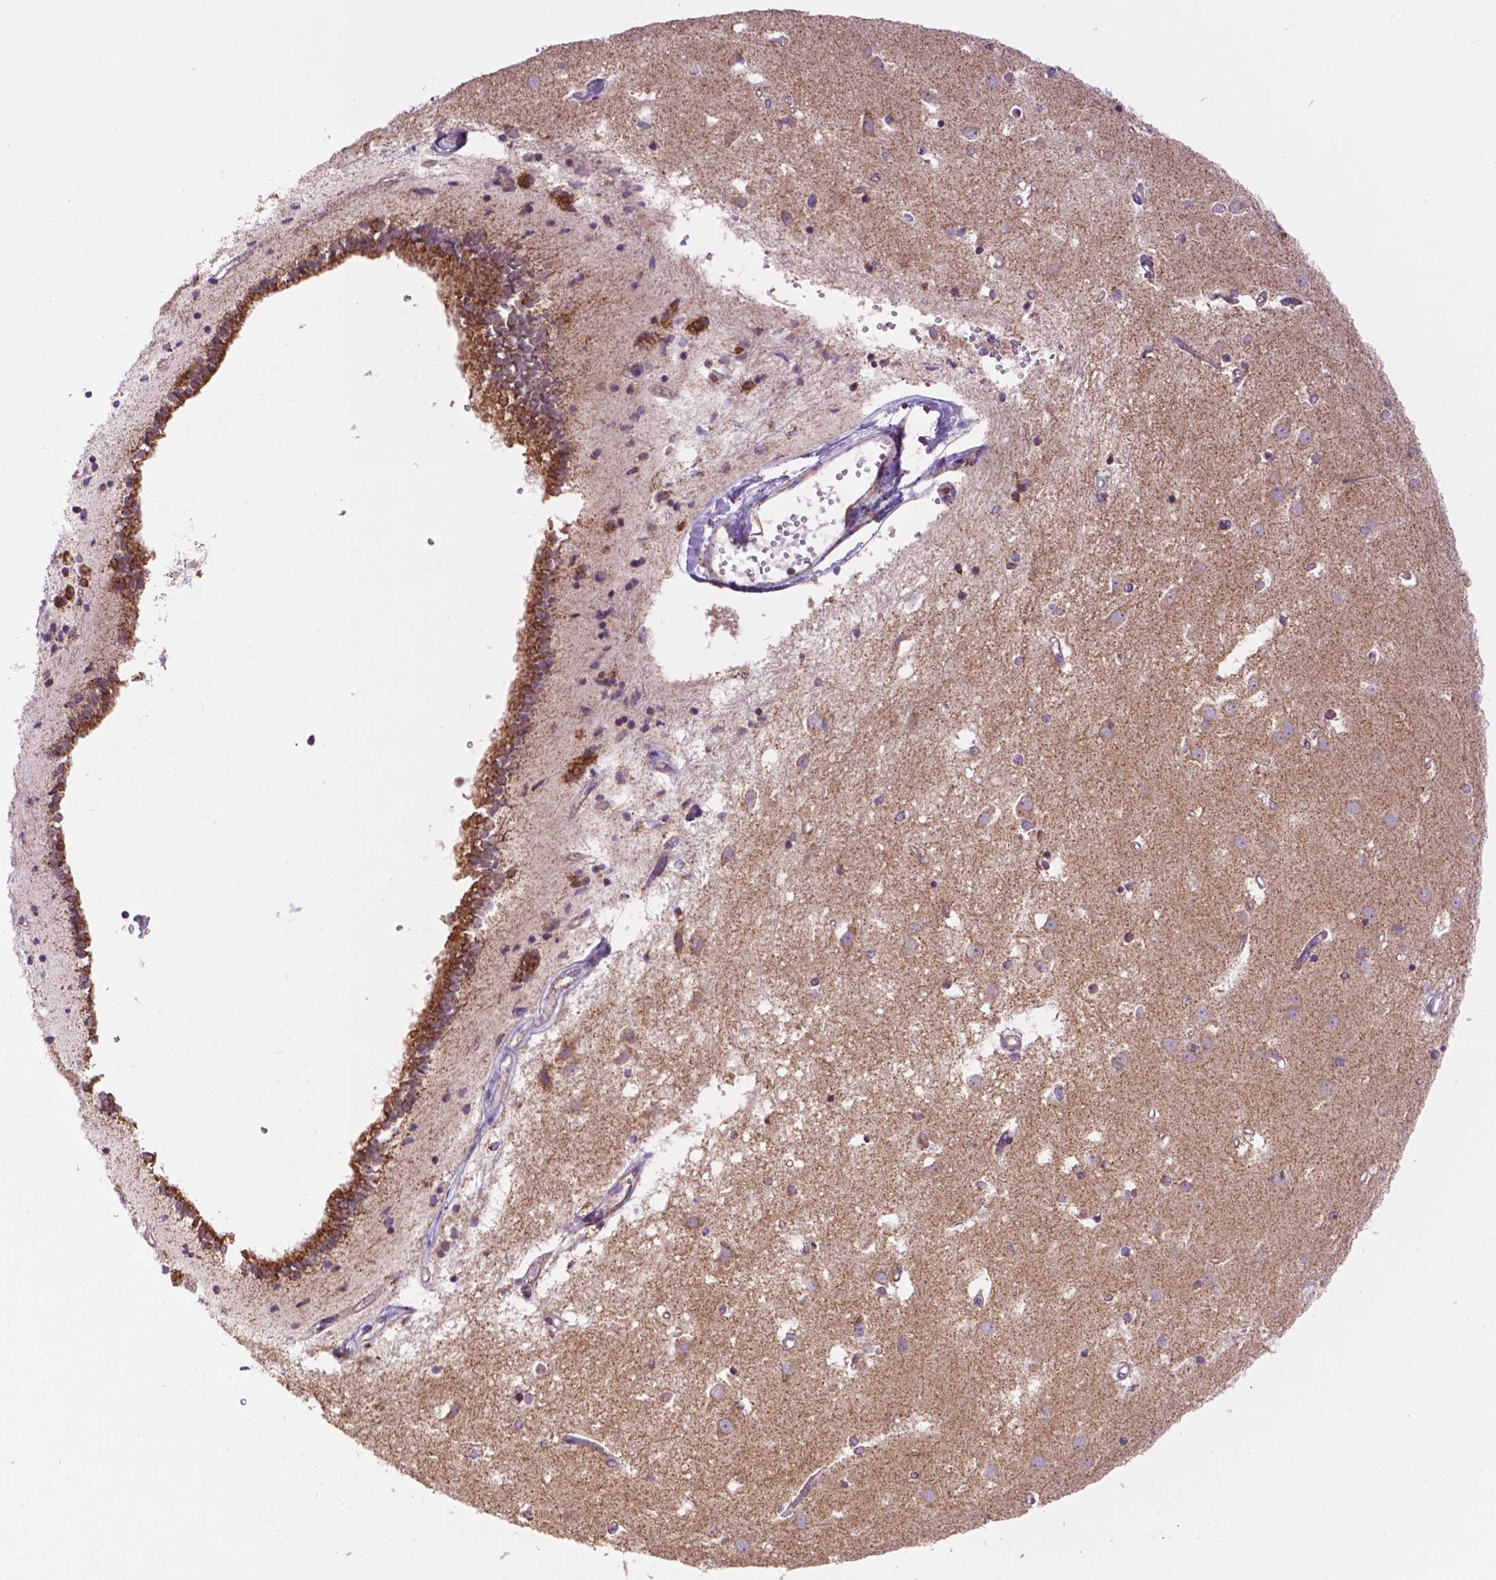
{"staining": {"intensity": "weak", "quantity": "<25%", "location": "cytoplasmic/membranous"}, "tissue": "caudate", "cell_type": "Glial cells", "image_type": "normal", "snomed": [{"axis": "morphology", "description": "Normal tissue, NOS"}, {"axis": "topography", "description": "Lateral ventricle wall"}], "caption": "IHC histopathology image of unremarkable caudate: human caudate stained with DAB exhibits no significant protein positivity in glial cells. (IHC, brightfield microscopy, high magnification).", "gene": "PYCR3", "patient": {"sex": "male", "age": 54}}